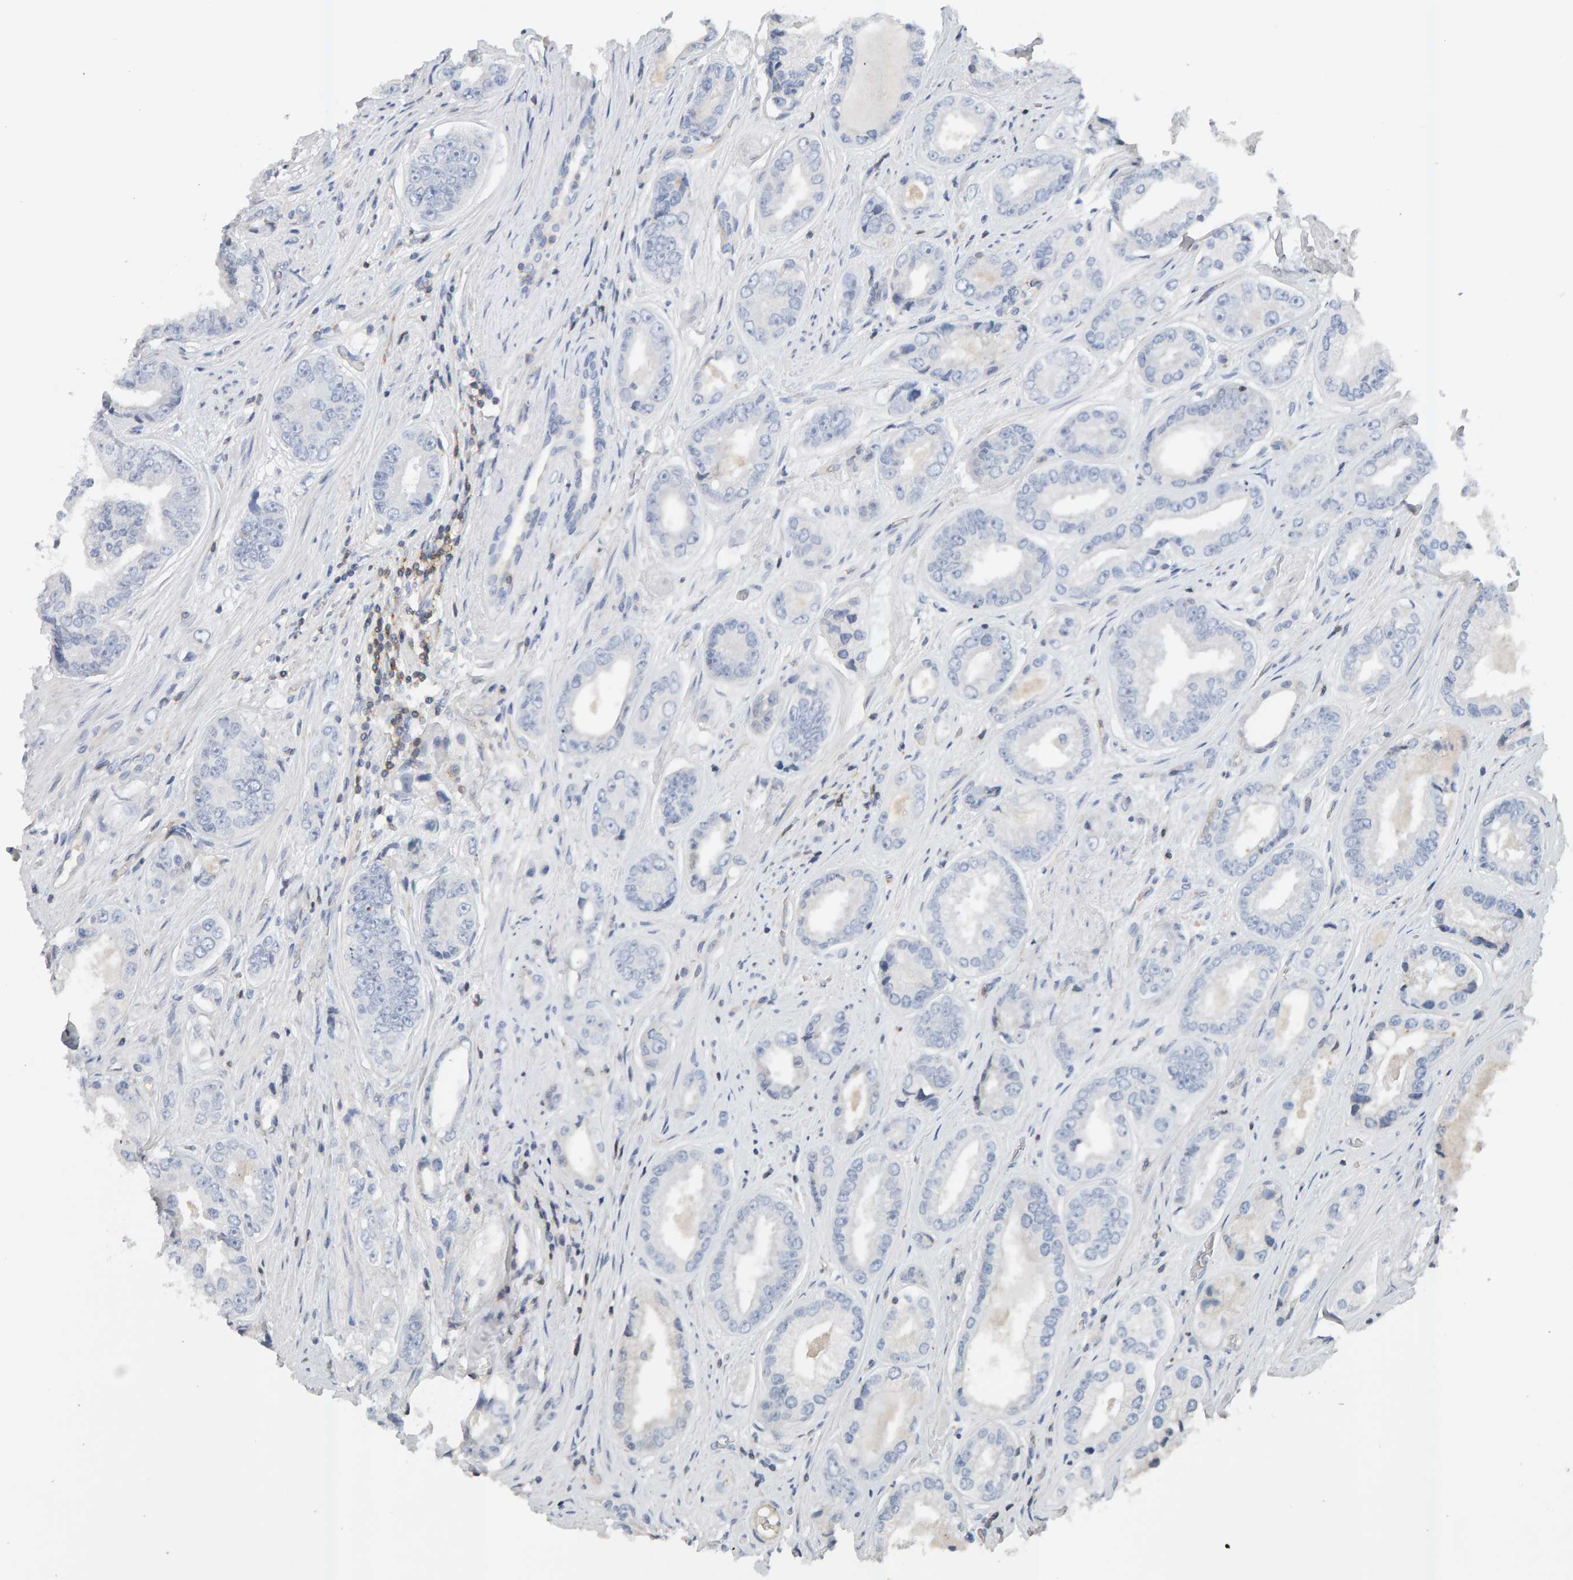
{"staining": {"intensity": "negative", "quantity": "none", "location": "none"}, "tissue": "prostate cancer", "cell_type": "Tumor cells", "image_type": "cancer", "snomed": [{"axis": "morphology", "description": "Adenocarcinoma, High grade"}, {"axis": "topography", "description": "Prostate"}], "caption": "An immunohistochemistry (IHC) histopathology image of adenocarcinoma (high-grade) (prostate) is shown. There is no staining in tumor cells of adenocarcinoma (high-grade) (prostate).", "gene": "FYN", "patient": {"sex": "male", "age": 61}}